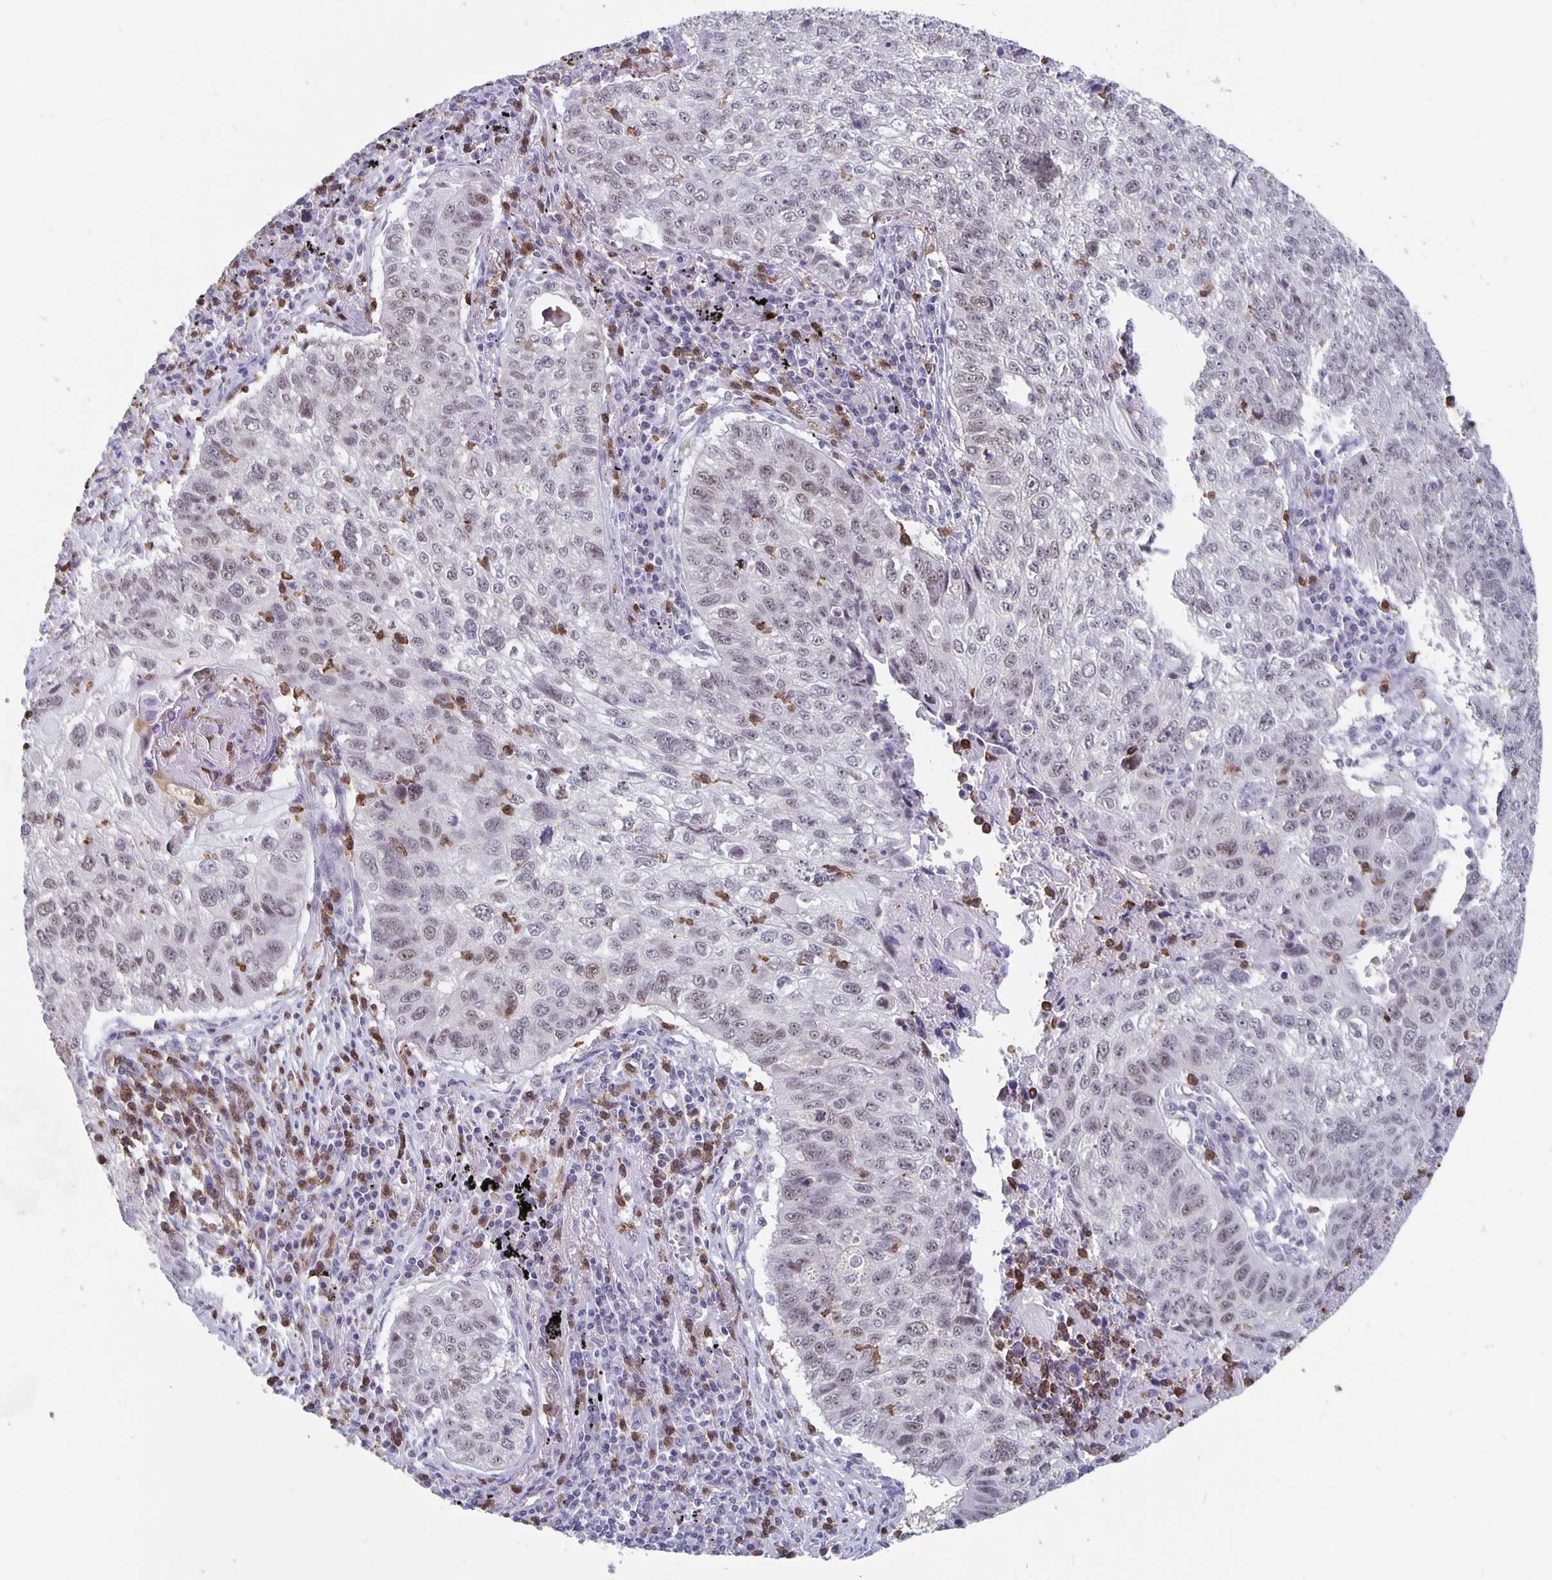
{"staining": {"intensity": "weak", "quantity": "25%-75%", "location": "nuclear"}, "tissue": "lung cancer", "cell_type": "Tumor cells", "image_type": "cancer", "snomed": [{"axis": "morphology", "description": "Normal morphology"}, {"axis": "morphology", "description": "Aneuploidy"}, {"axis": "morphology", "description": "Squamous cell carcinoma, NOS"}, {"axis": "topography", "description": "Lymph node"}, {"axis": "topography", "description": "Lung"}], "caption": "IHC histopathology image of neoplastic tissue: lung cancer (aneuploidy) stained using IHC shows low levels of weak protein expression localized specifically in the nuclear of tumor cells, appearing as a nuclear brown color.", "gene": "ZNF691", "patient": {"sex": "female", "age": 76}}